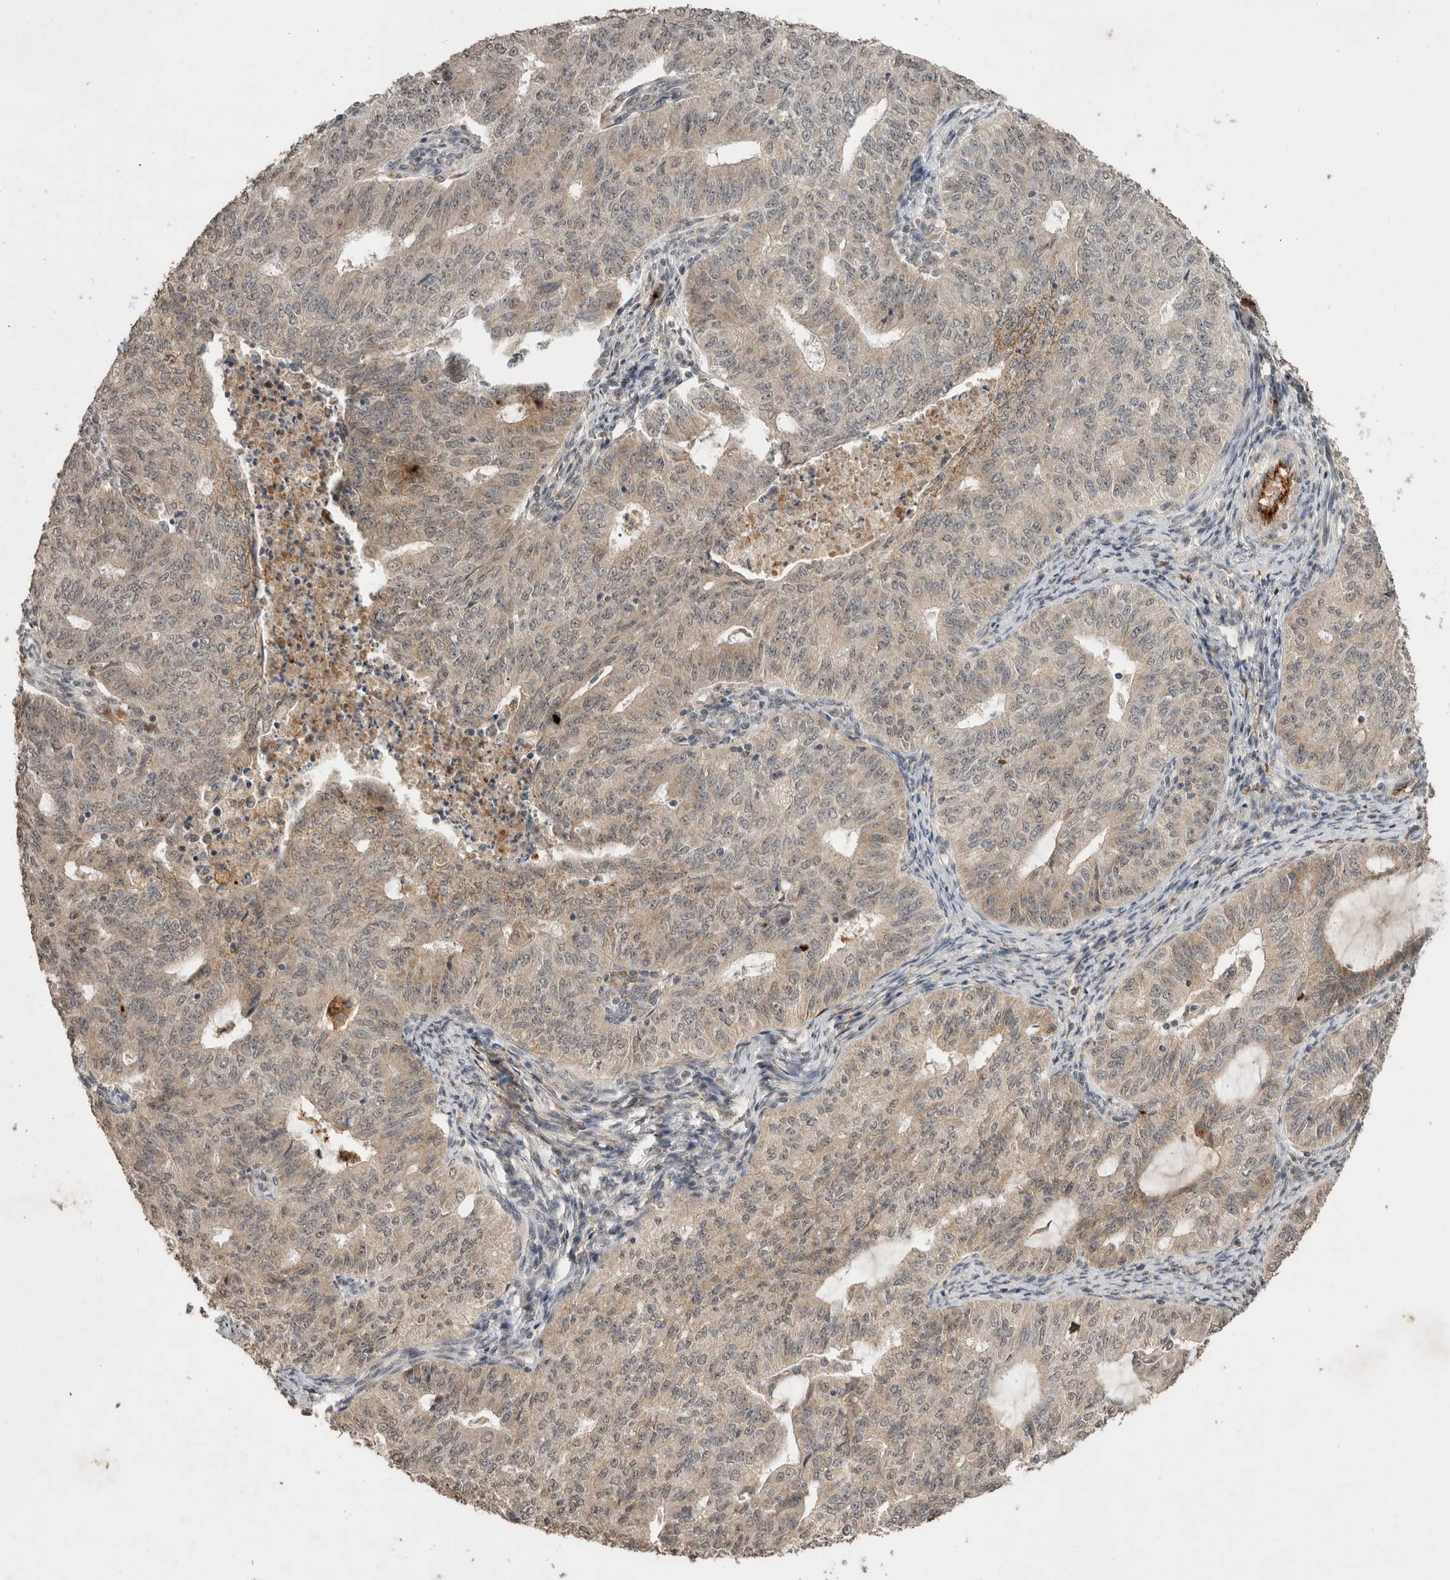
{"staining": {"intensity": "weak", "quantity": ">75%", "location": "cytoplasmic/membranous"}, "tissue": "endometrial cancer", "cell_type": "Tumor cells", "image_type": "cancer", "snomed": [{"axis": "morphology", "description": "Adenocarcinoma, NOS"}, {"axis": "topography", "description": "Endometrium"}], "caption": "Weak cytoplasmic/membranous staining for a protein is appreciated in approximately >75% of tumor cells of endometrial adenocarcinoma using IHC.", "gene": "FAM3A", "patient": {"sex": "female", "age": 32}}